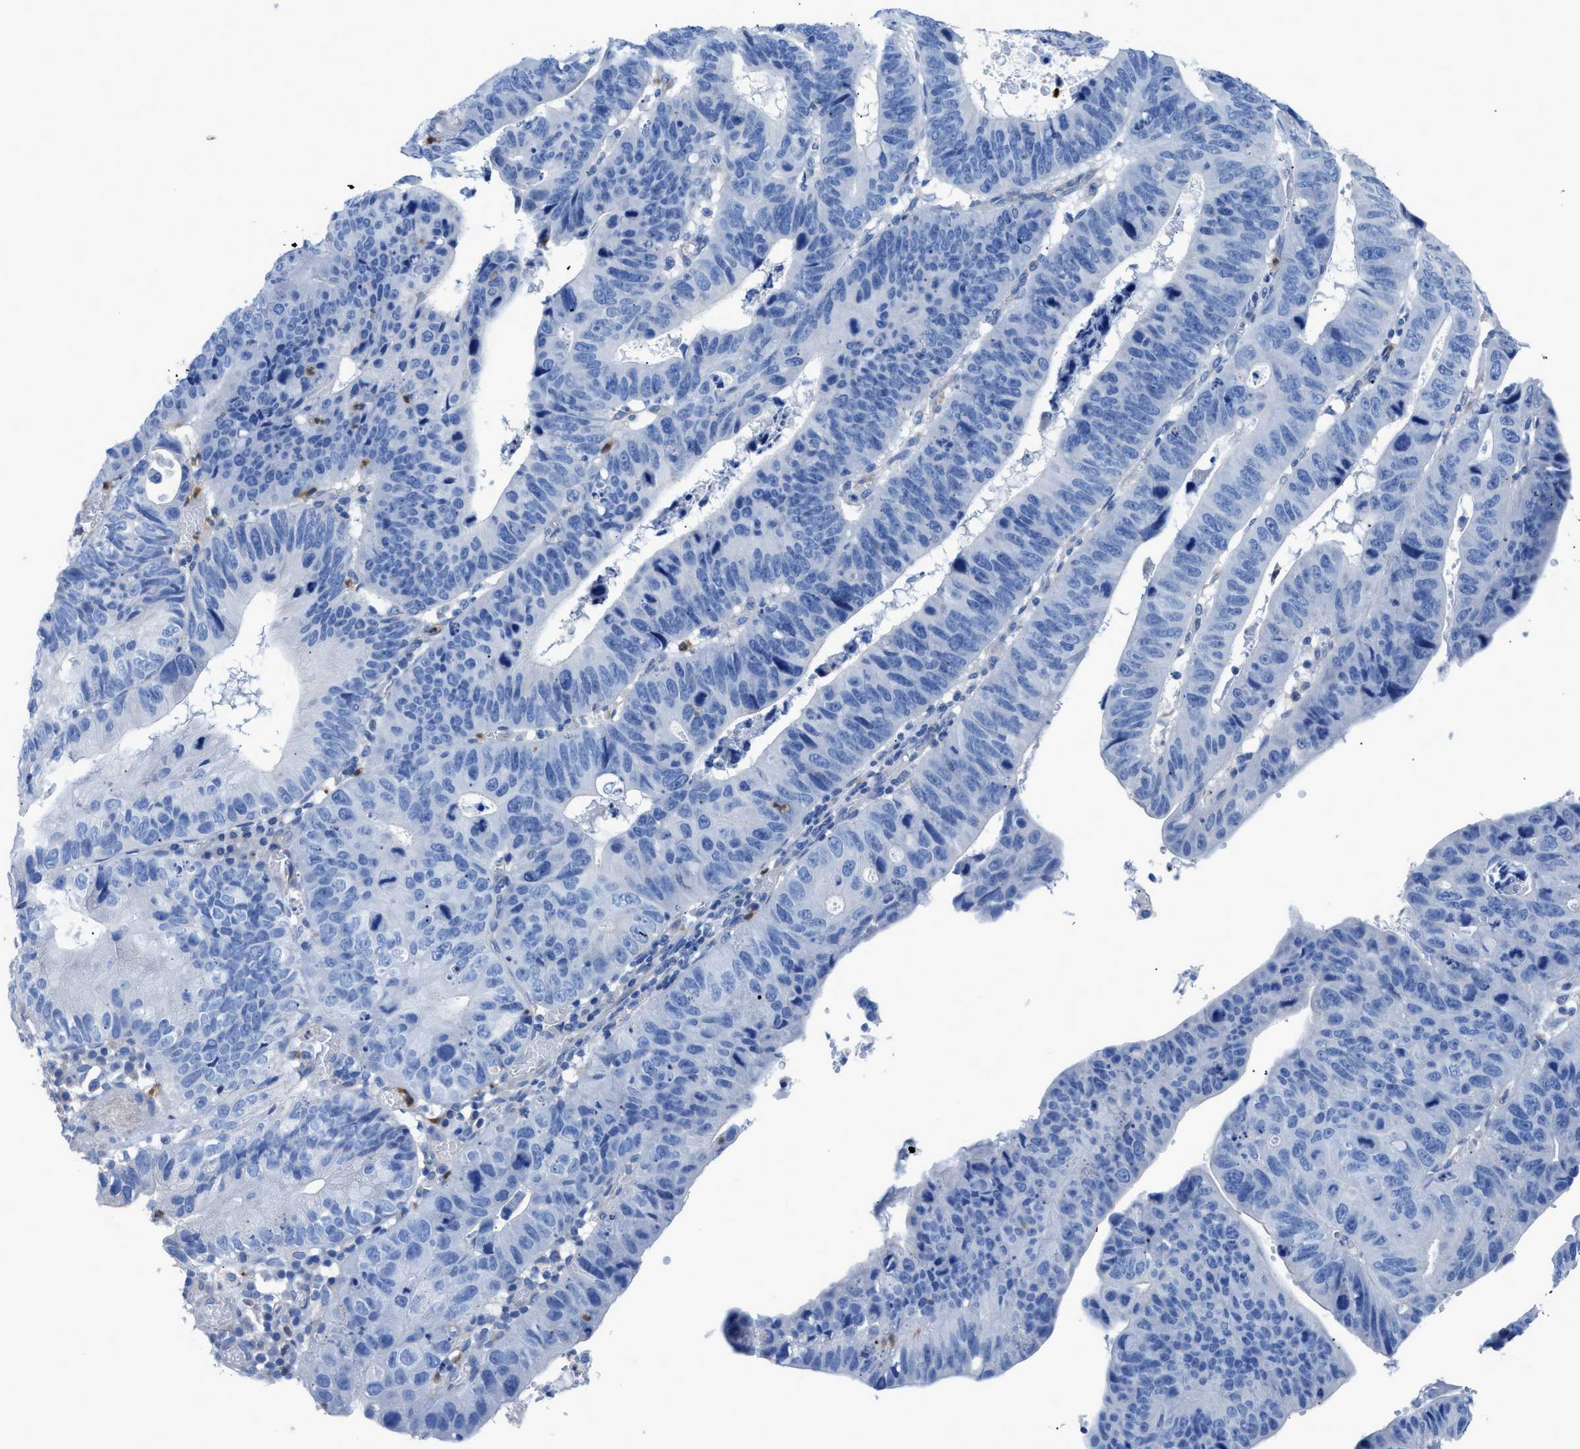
{"staining": {"intensity": "negative", "quantity": "none", "location": "none"}, "tissue": "stomach cancer", "cell_type": "Tumor cells", "image_type": "cancer", "snomed": [{"axis": "morphology", "description": "Adenocarcinoma, NOS"}, {"axis": "topography", "description": "Stomach"}], "caption": "High power microscopy image of an immunohistochemistry (IHC) histopathology image of stomach cancer, revealing no significant staining in tumor cells.", "gene": "ITPR1", "patient": {"sex": "male", "age": 59}}